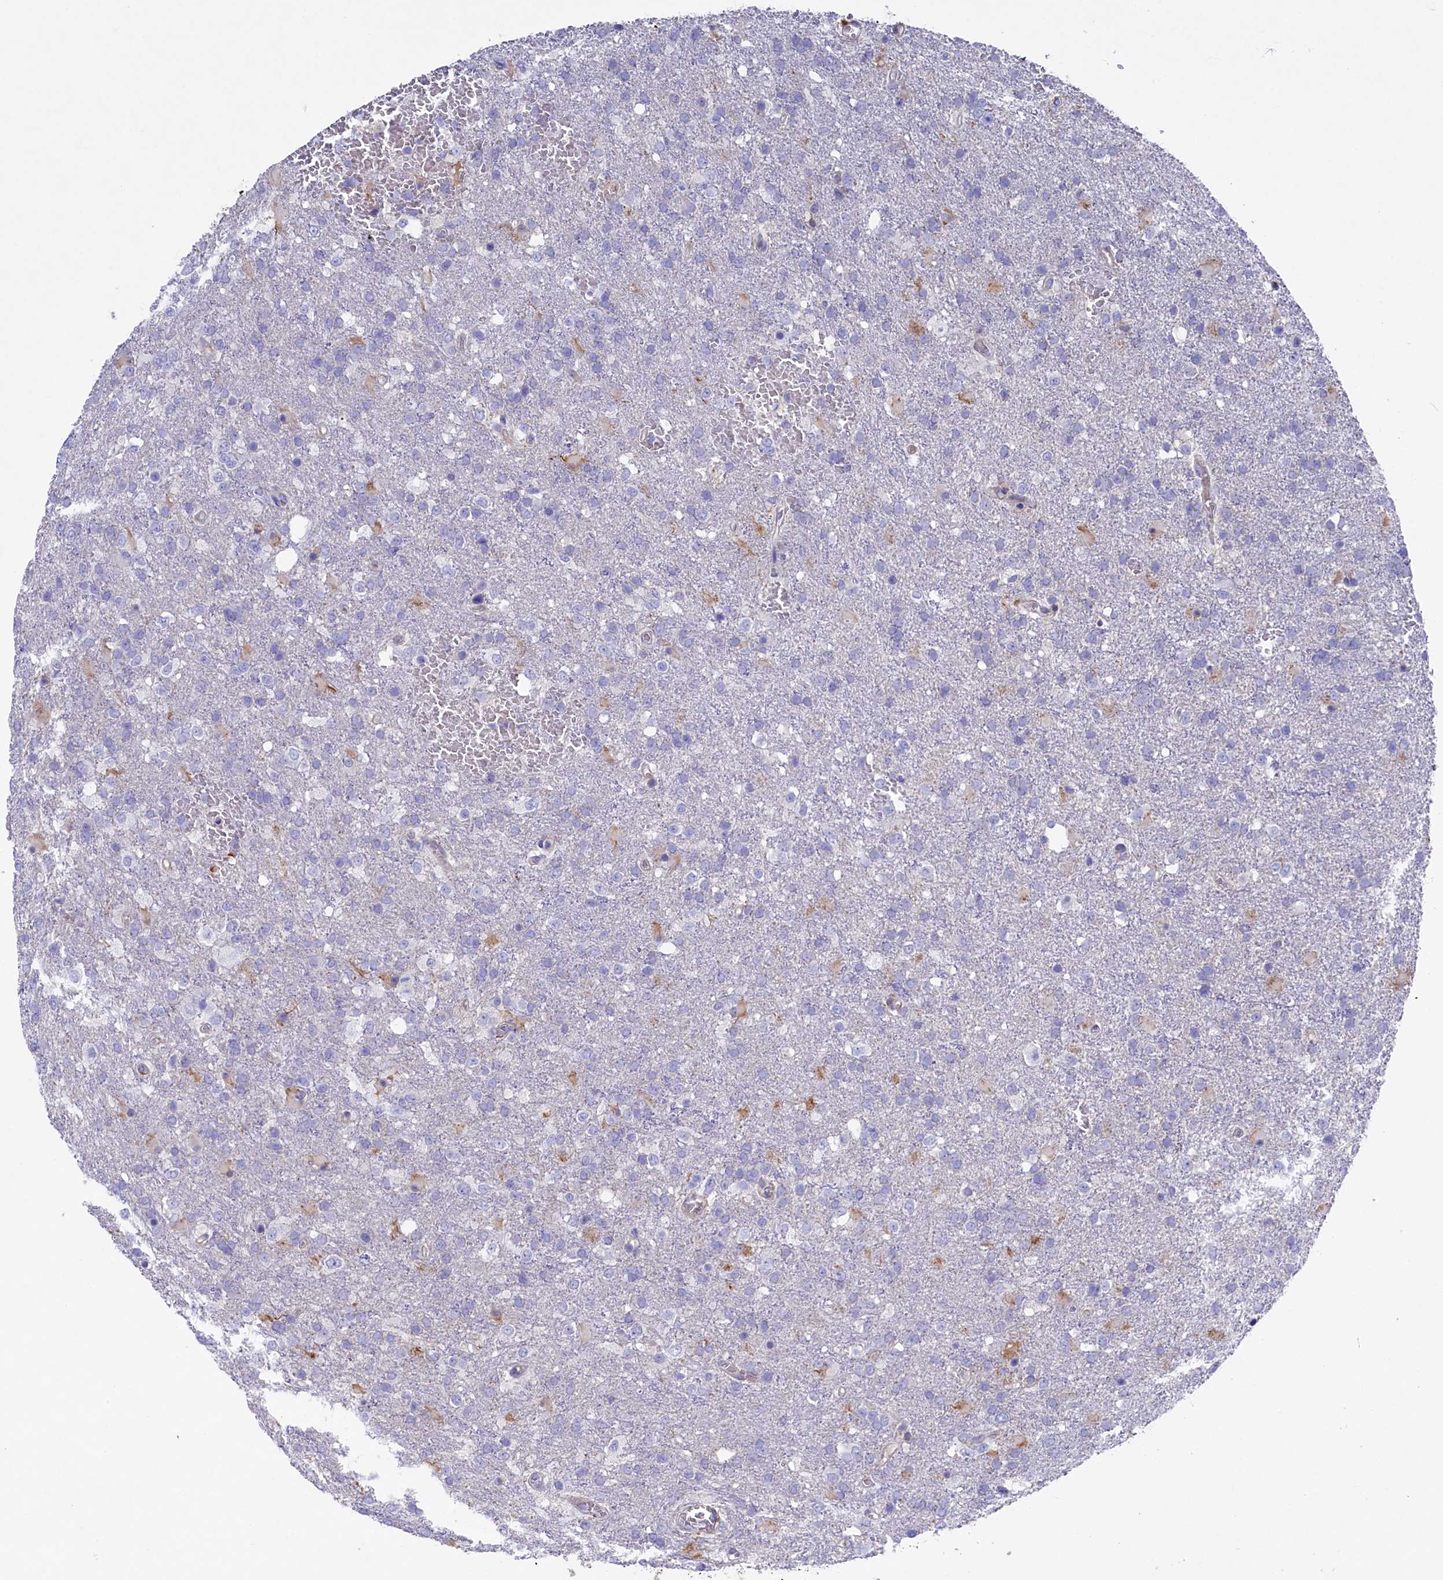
{"staining": {"intensity": "negative", "quantity": "none", "location": "none"}, "tissue": "glioma", "cell_type": "Tumor cells", "image_type": "cancer", "snomed": [{"axis": "morphology", "description": "Glioma, malignant, High grade"}, {"axis": "topography", "description": "Brain"}], "caption": "High magnification brightfield microscopy of high-grade glioma (malignant) stained with DAB (3,3'-diaminobenzidine) (brown) and counterstained with hematoxylin (blue): tumor cells show no significant positivity. (DAB (3,3'-diaminobenzidine) immunohistochemistry visualized using brightfield microscopy, high magnification).", "gene": "LHFPL4", "patient": {"sex": "female", "age": 74}}